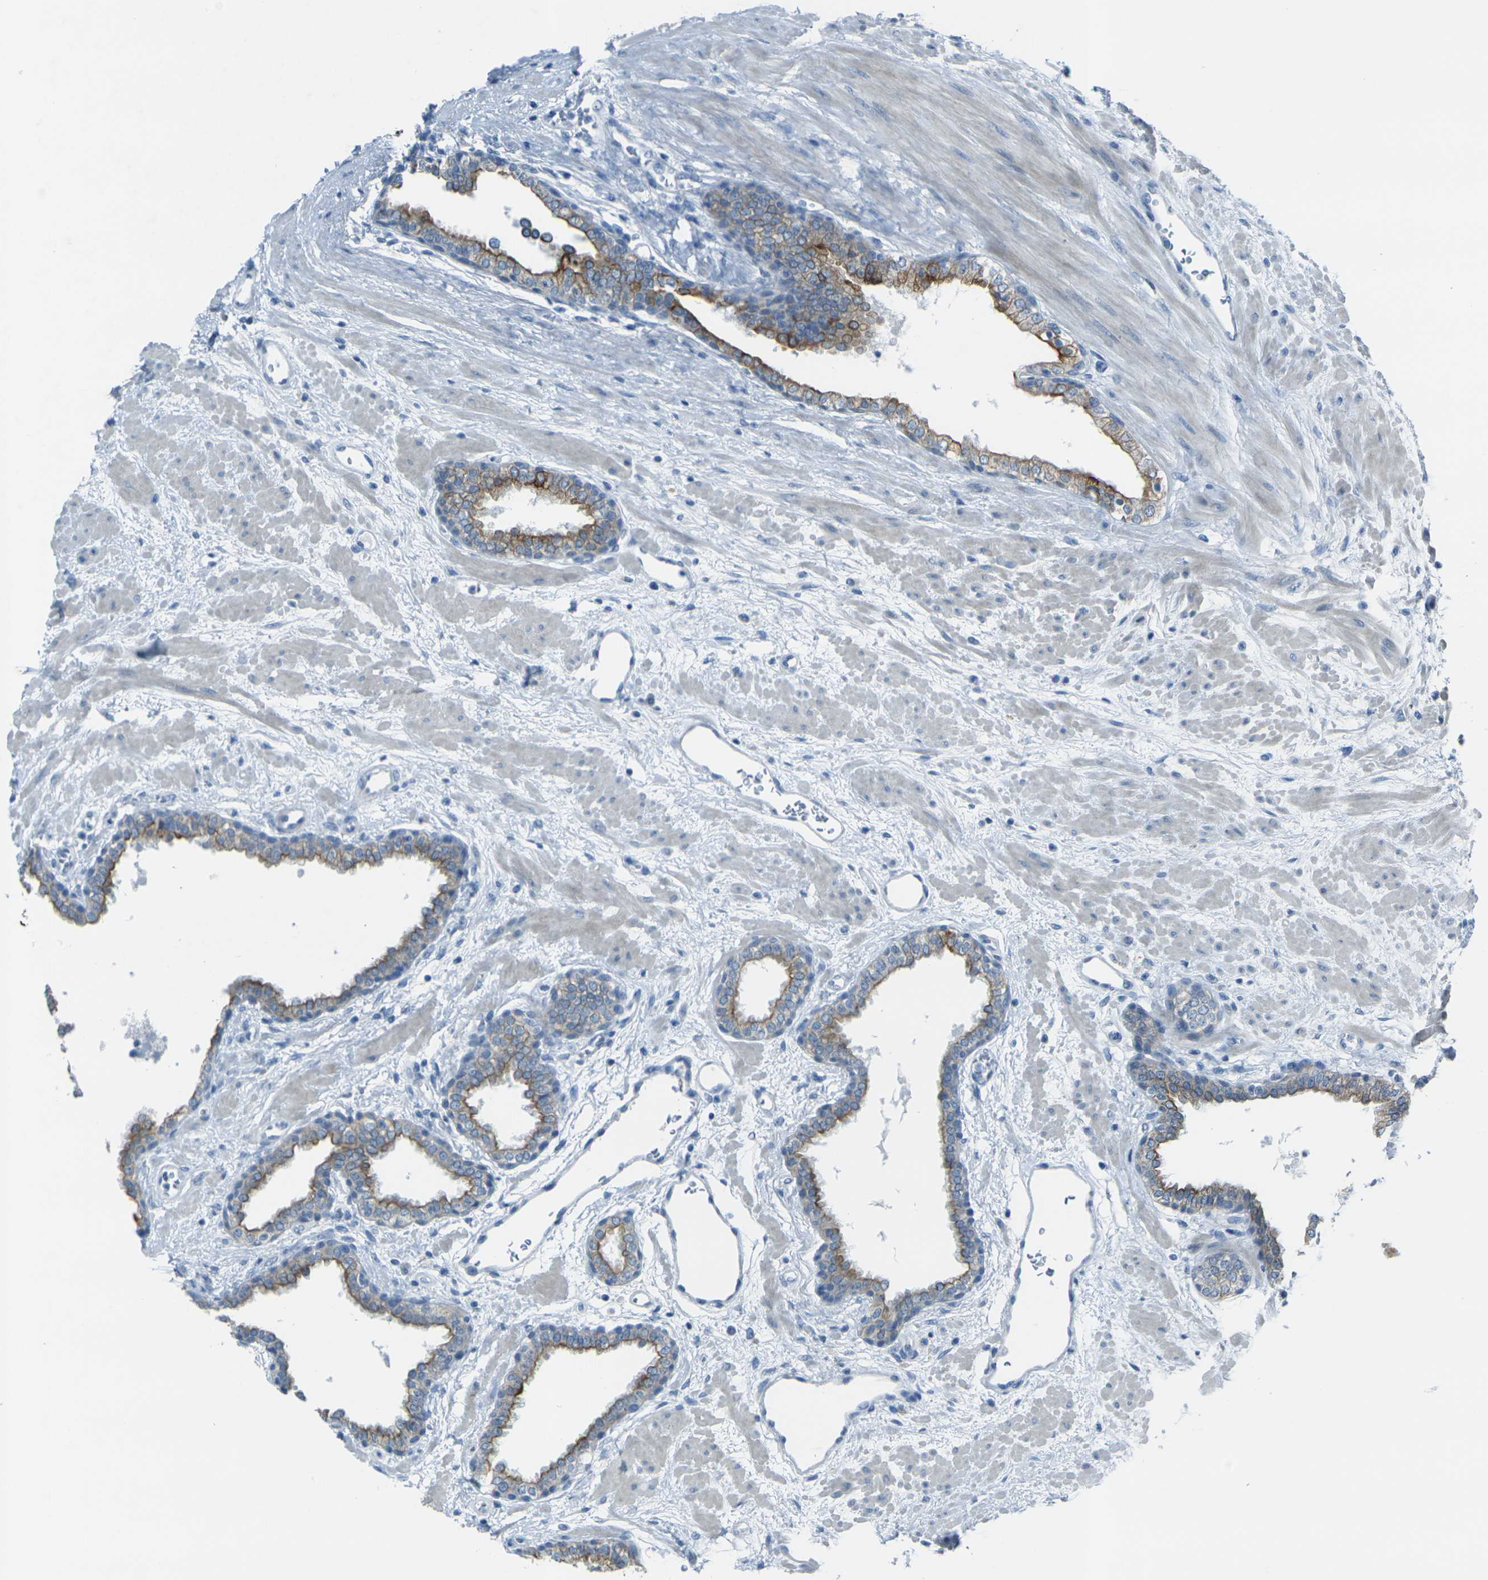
{"staining": {"intensity": "moderate", "quantity": ">75%", "location": "cytoplasmic/membranous"}, "tissue": "prostate", "cell_type": "Glandular cells", "image_type": "normal", "snomed": [{"axis": "morphology", "description": "Normal tissue, NOS"}, {"axis": "topography", "description": "Prostate"}], "caption": "Immunohistochemistry (IHC) (DAB (3,3'-diaminobenzidine)) staining of unremarkable prostate displays moderate cytoplasmic/membranous protein expression in approximately >75% of glandular cells.", "gene": "ANKRD46", "patient": {"sex": "male", "age": 51}}